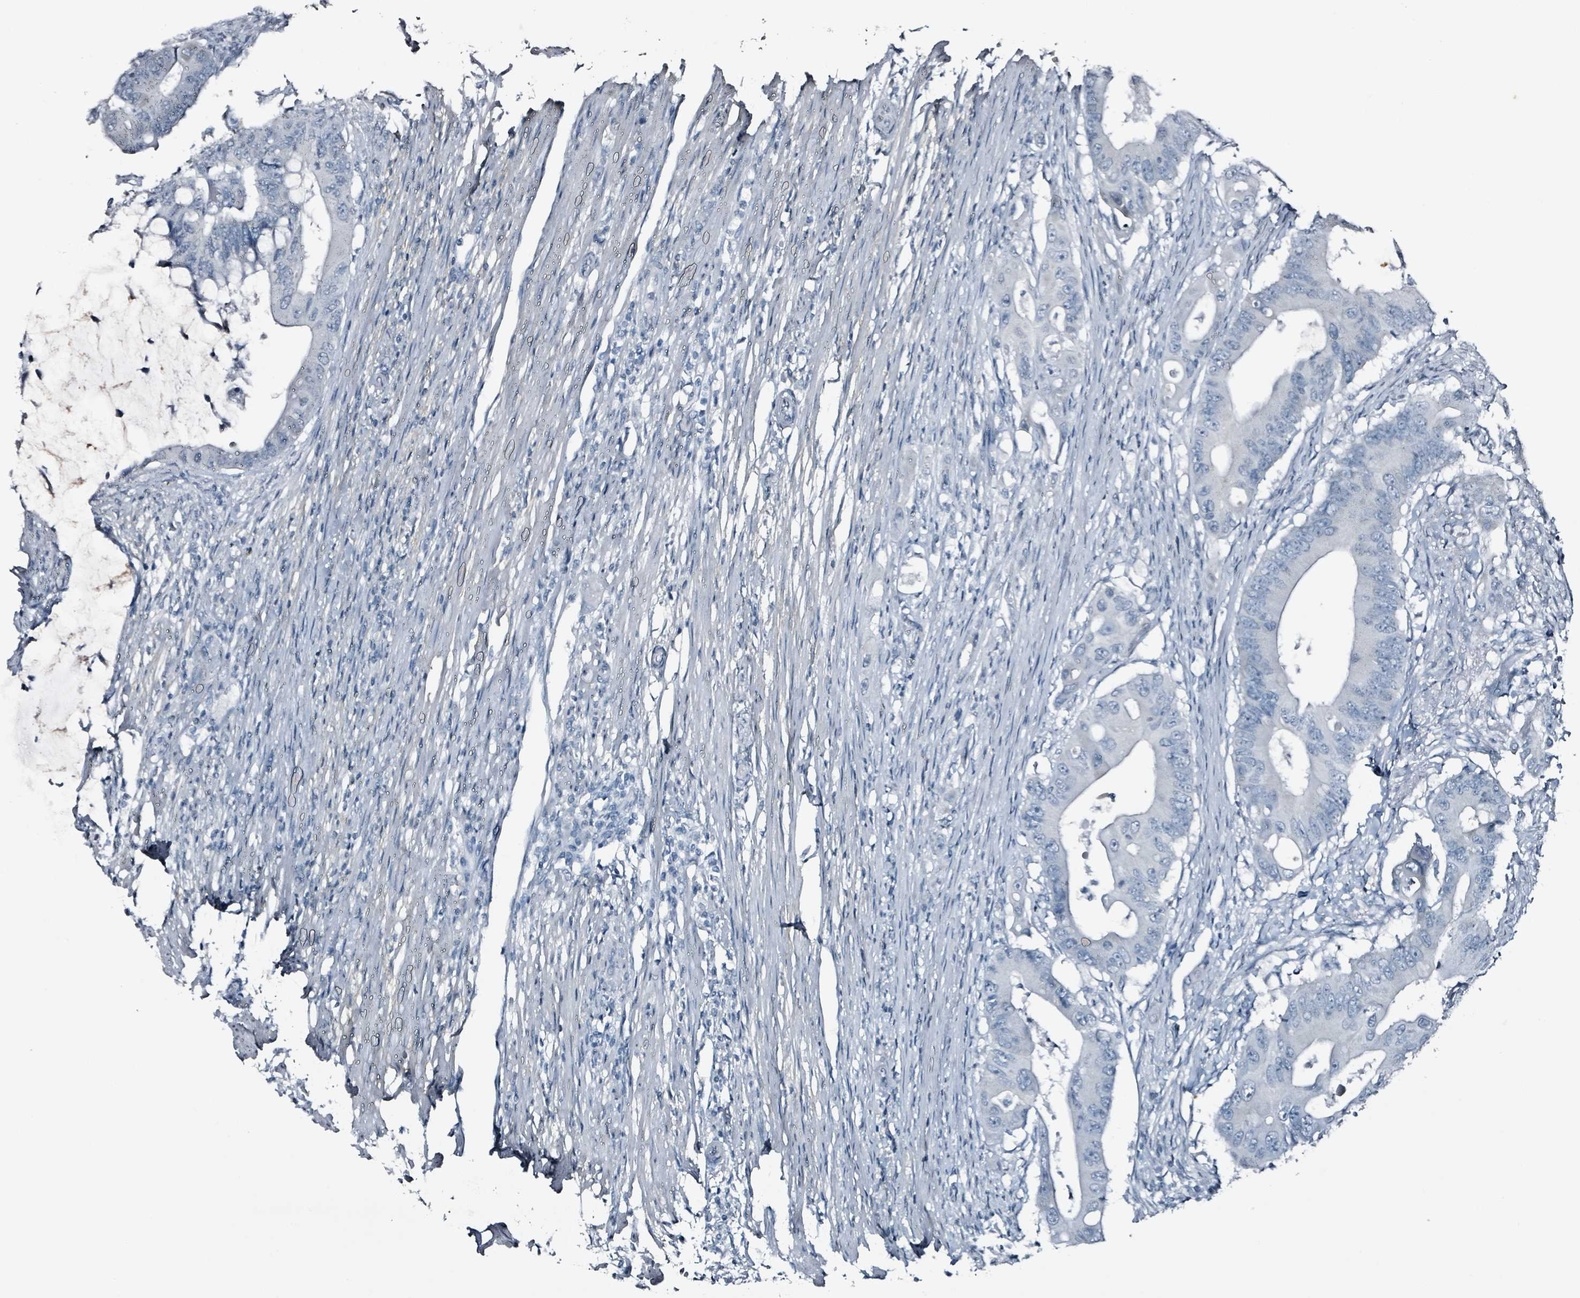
{"staining": {"intensity": "negative", "quantity": "none", "location": "none"}, "tissue": "colorectal cancer", "cell_type": "Tumor cells", "image_type": "cancer", "snomed": [{"axis": "morphology", "description": "Adenocarcinoma, NOS"}, {"axis": "topography", "description": "Colon"}], "caption": "High power microscopy micrograph of an immunohistochemistry micrograph of colorectal cancer (adenocarcinoma), revealing no significant positivity in tumor cells.", "gene": "CA9", "patient": {"sex": "male", "age": 71}}